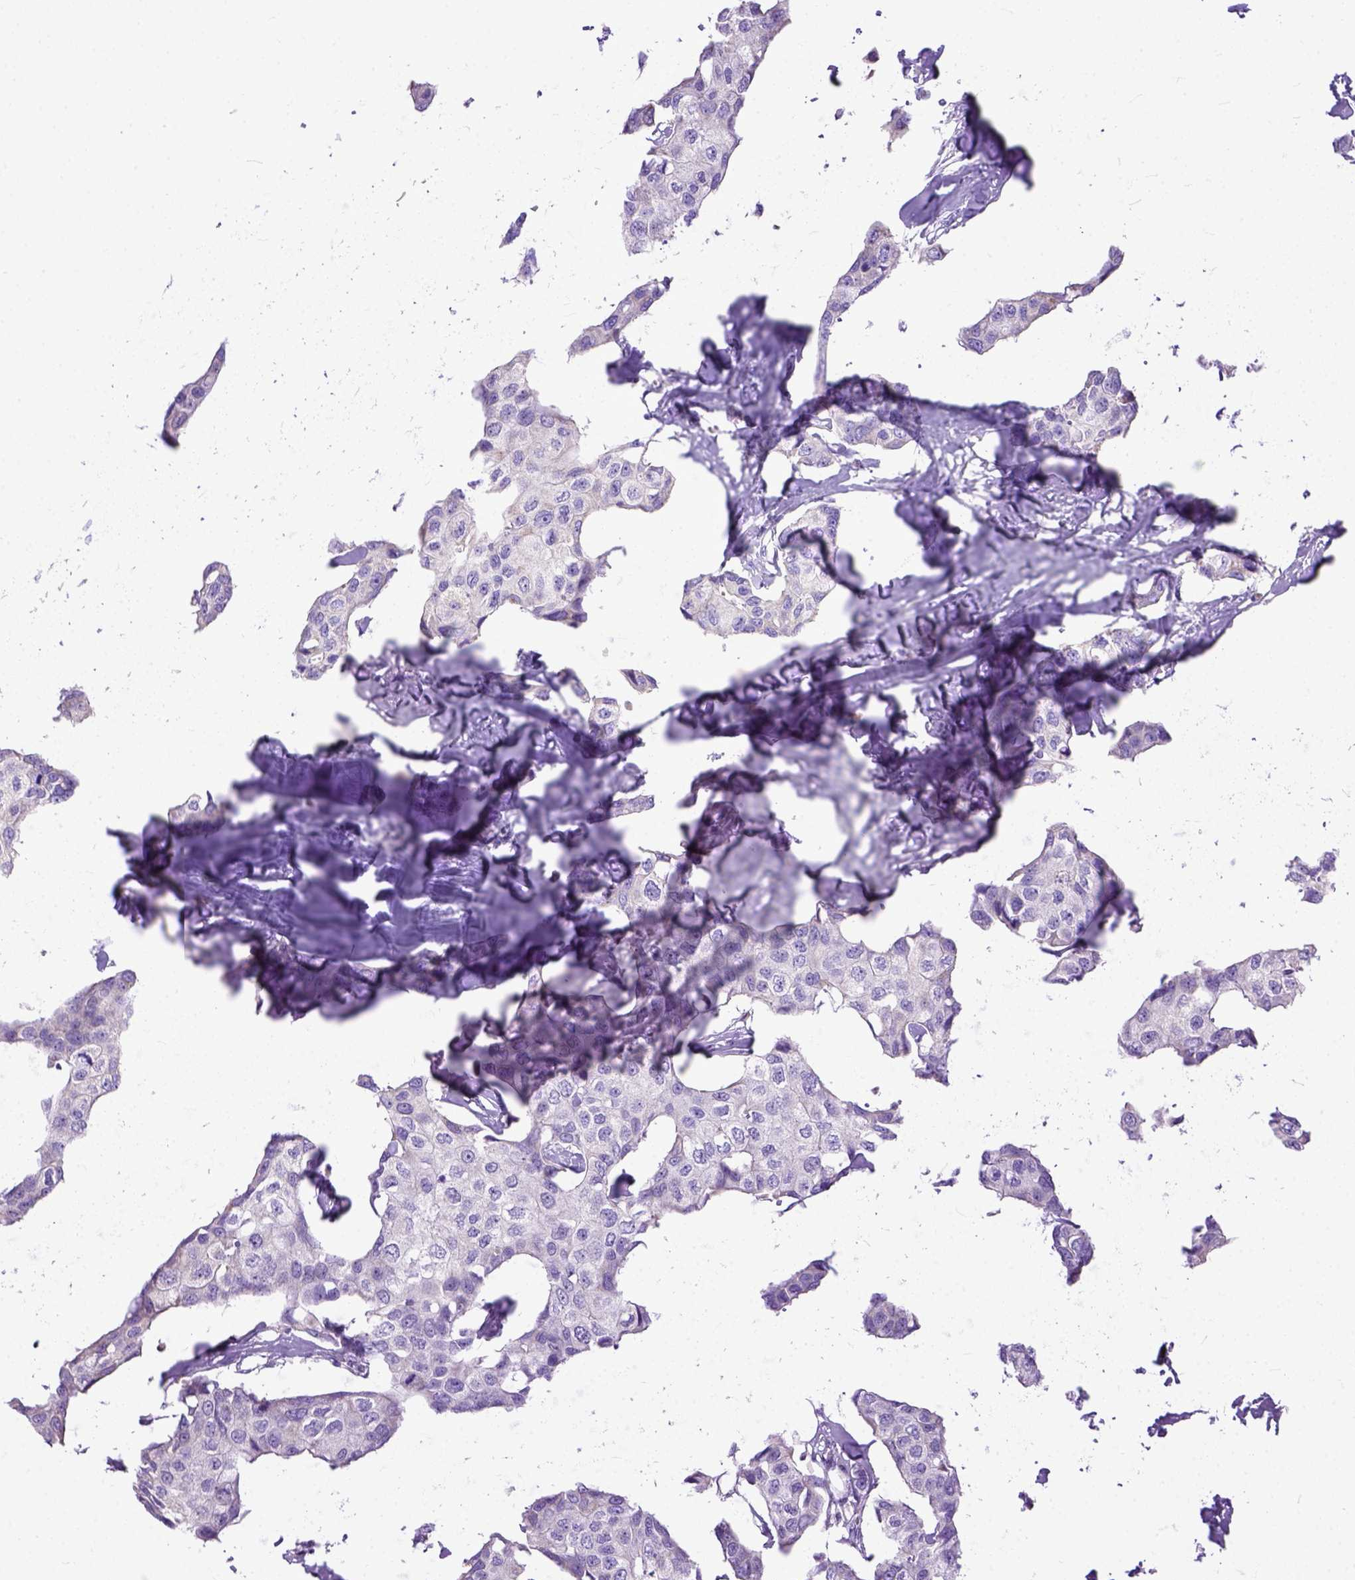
{"staining": {"intensity": "negative", "quantity": "none", "location": "none"}, "tissue": "breast cancer", "cell_type": "Tumor cells", "image_type": "cancer", "snomed": [{"axis": "morphology", "description": "Duct carcinoma"}, {"axis": "topography", "description": "Breast"}], "caption": "Immunohistochemistry of human breast cancer (invasive ductal carcinoma) shows no positivity in tumor cells.", "gene": "CRB1", "patient": {"sex": "female", "age": 80}}